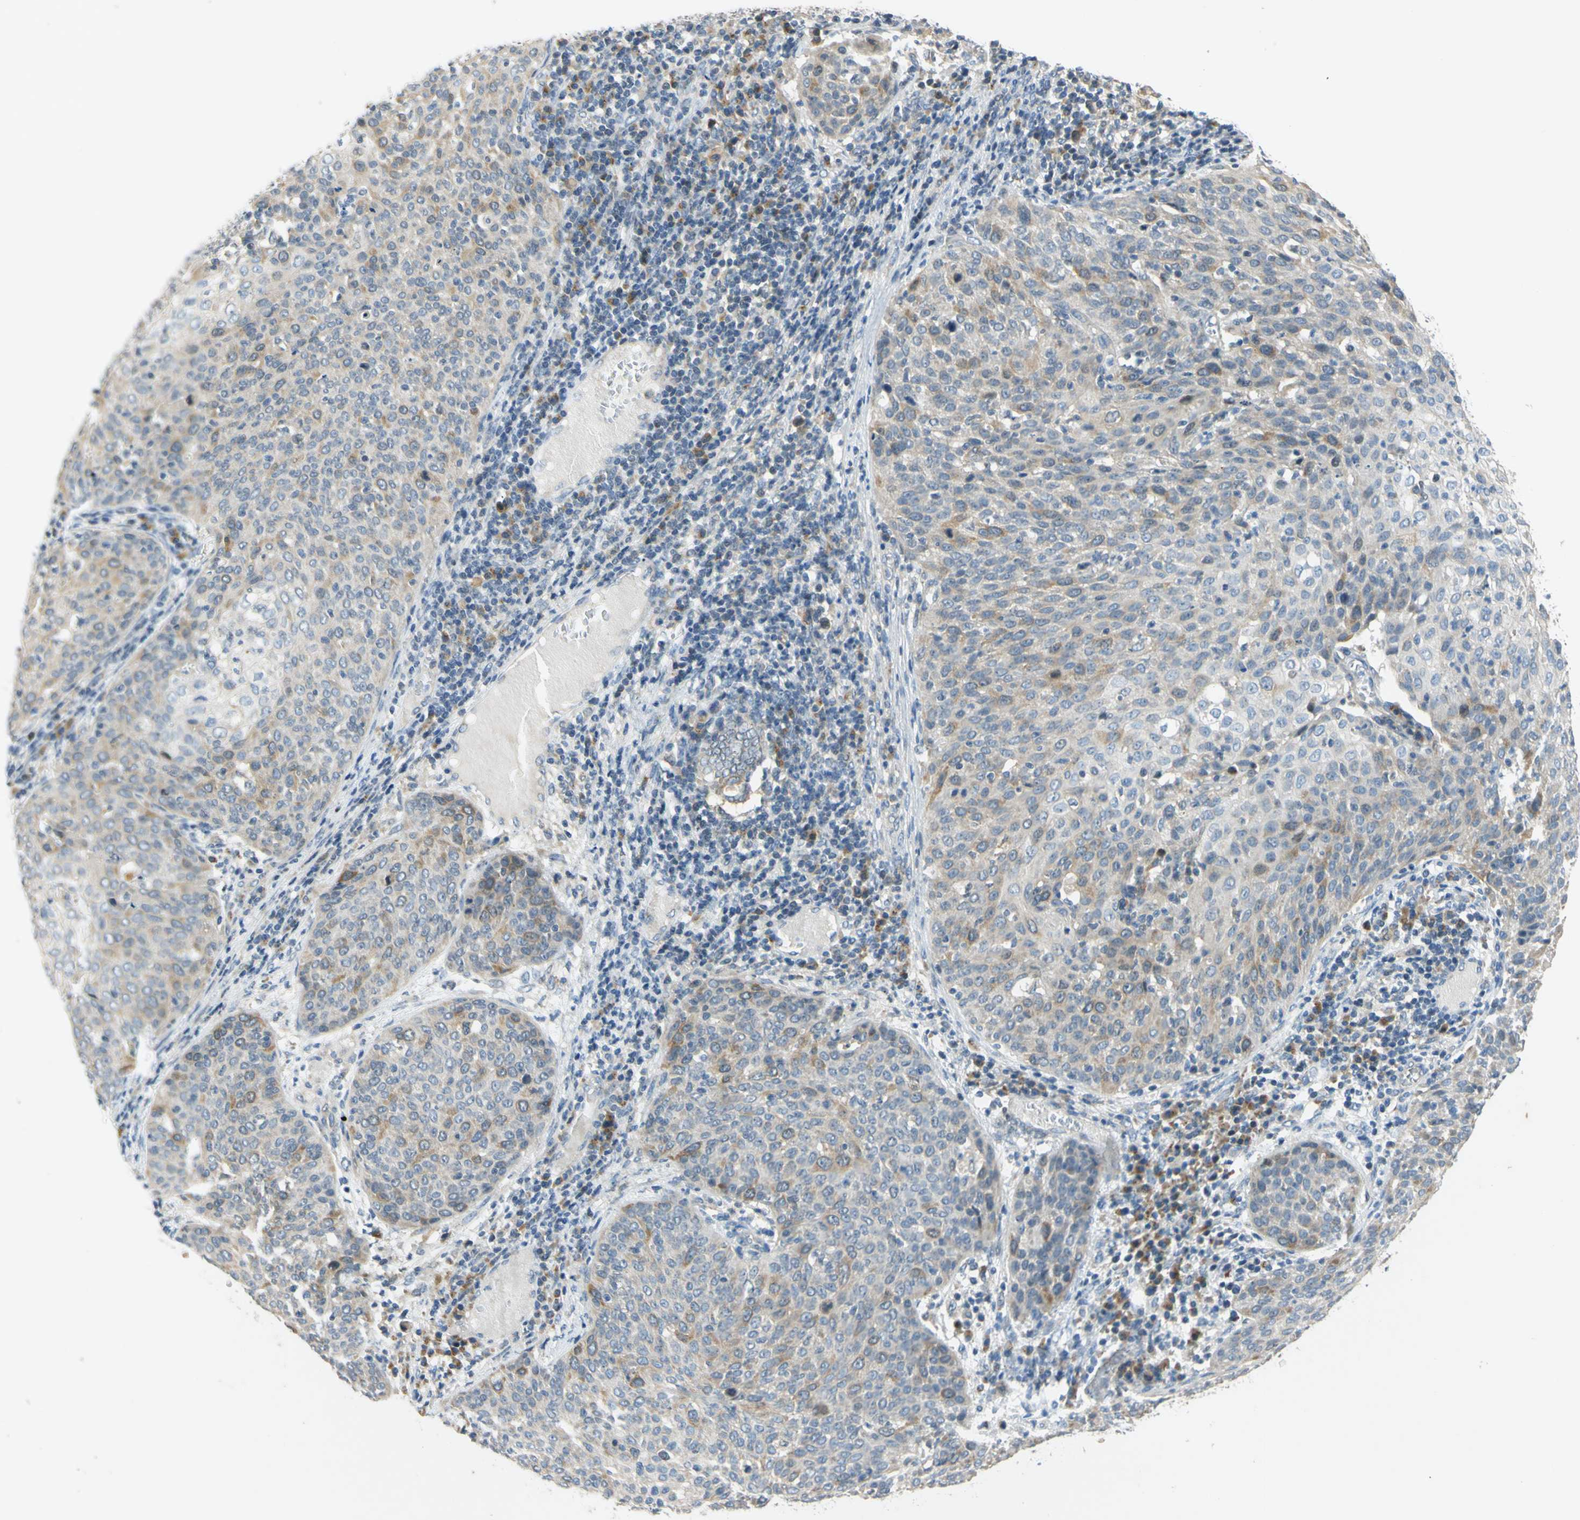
{"staining": {"intensity": "weak", "quantity": "25%-75%", "location": "cytoplasmic/membranous"}, "tissue": "cervical cancer", "cell_type": "Tumor cells", "image_type": "cancer", "snomed": [{"axis": "morphology", "description": "Squamous cell carcinoma, NOS"}, {"axis": "topography", "description": "Cervix"}], "caption": "Immunohistochemistry (IHC) micrograph of cervical cancer (squamous cell carcinoma) stained for a protein (brown), which demonstrates low levels of weak cytoplasmic/membranous expression in approximately 25%-75% of tumor cells.", "gene": "CCNB2", "patient": {"sex": "female", "age": 38}}